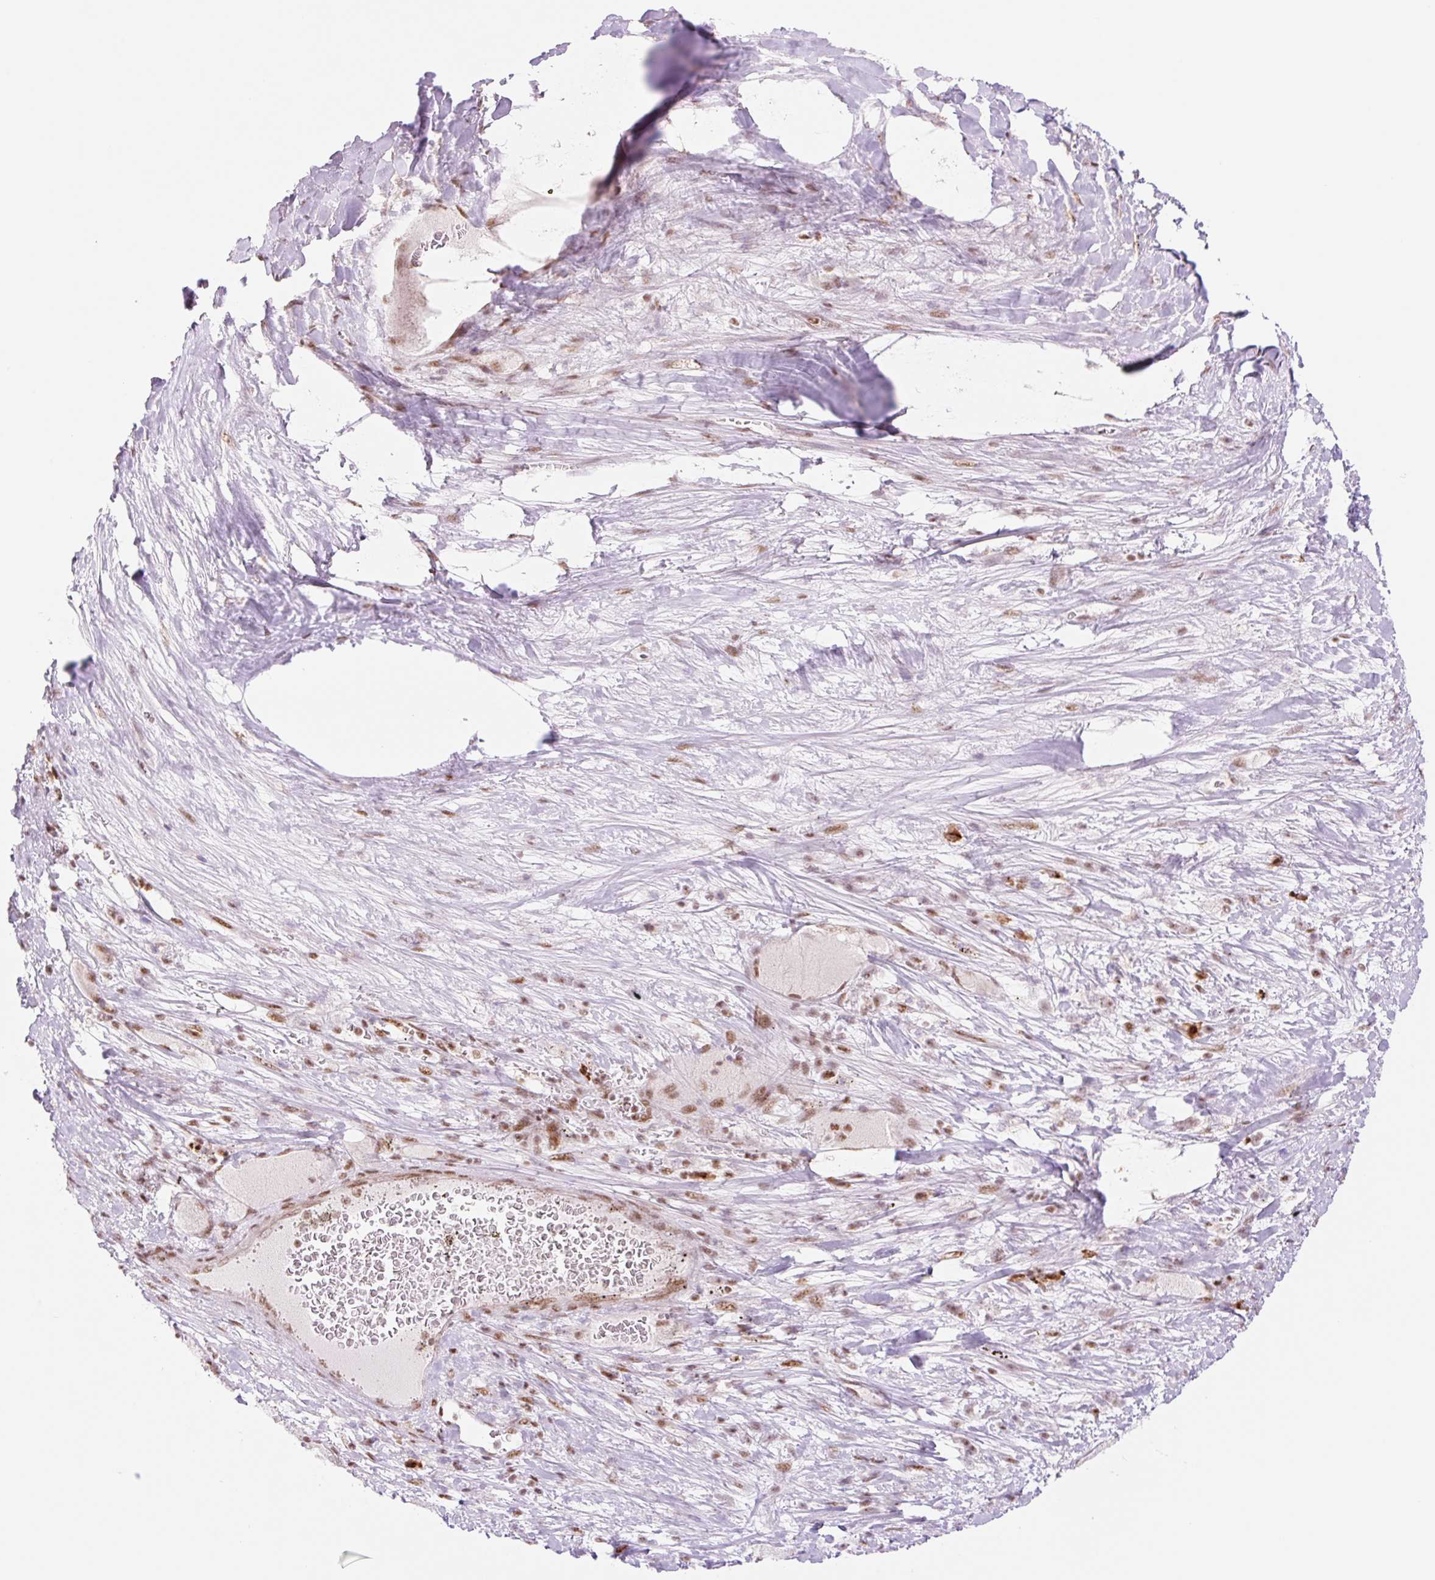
{"staining": {"intensity": "moderate", "quantity": "<25%", "location": "cytoplasmic/membranous,nuclear"}, "tissue": "liver cancer", "cell_type": "Tumor cells", "image_type": "cancer", "snomed": [{"axis": "morphology", "description": "Carcinoma, Hepatocellular, NOS"}, {"axis": "topography", "description": "Liver"}], "caption": "A photomicrograph showing moderate cytoplasmic/membranous and nuclear staining in approximately <25% of tumor cells in liver hepatocellular carcinoma, as visualized by brown immunohistochemical staining.", "gene": "PRDM11", "patient": {"sex": "female", "age": 73}}